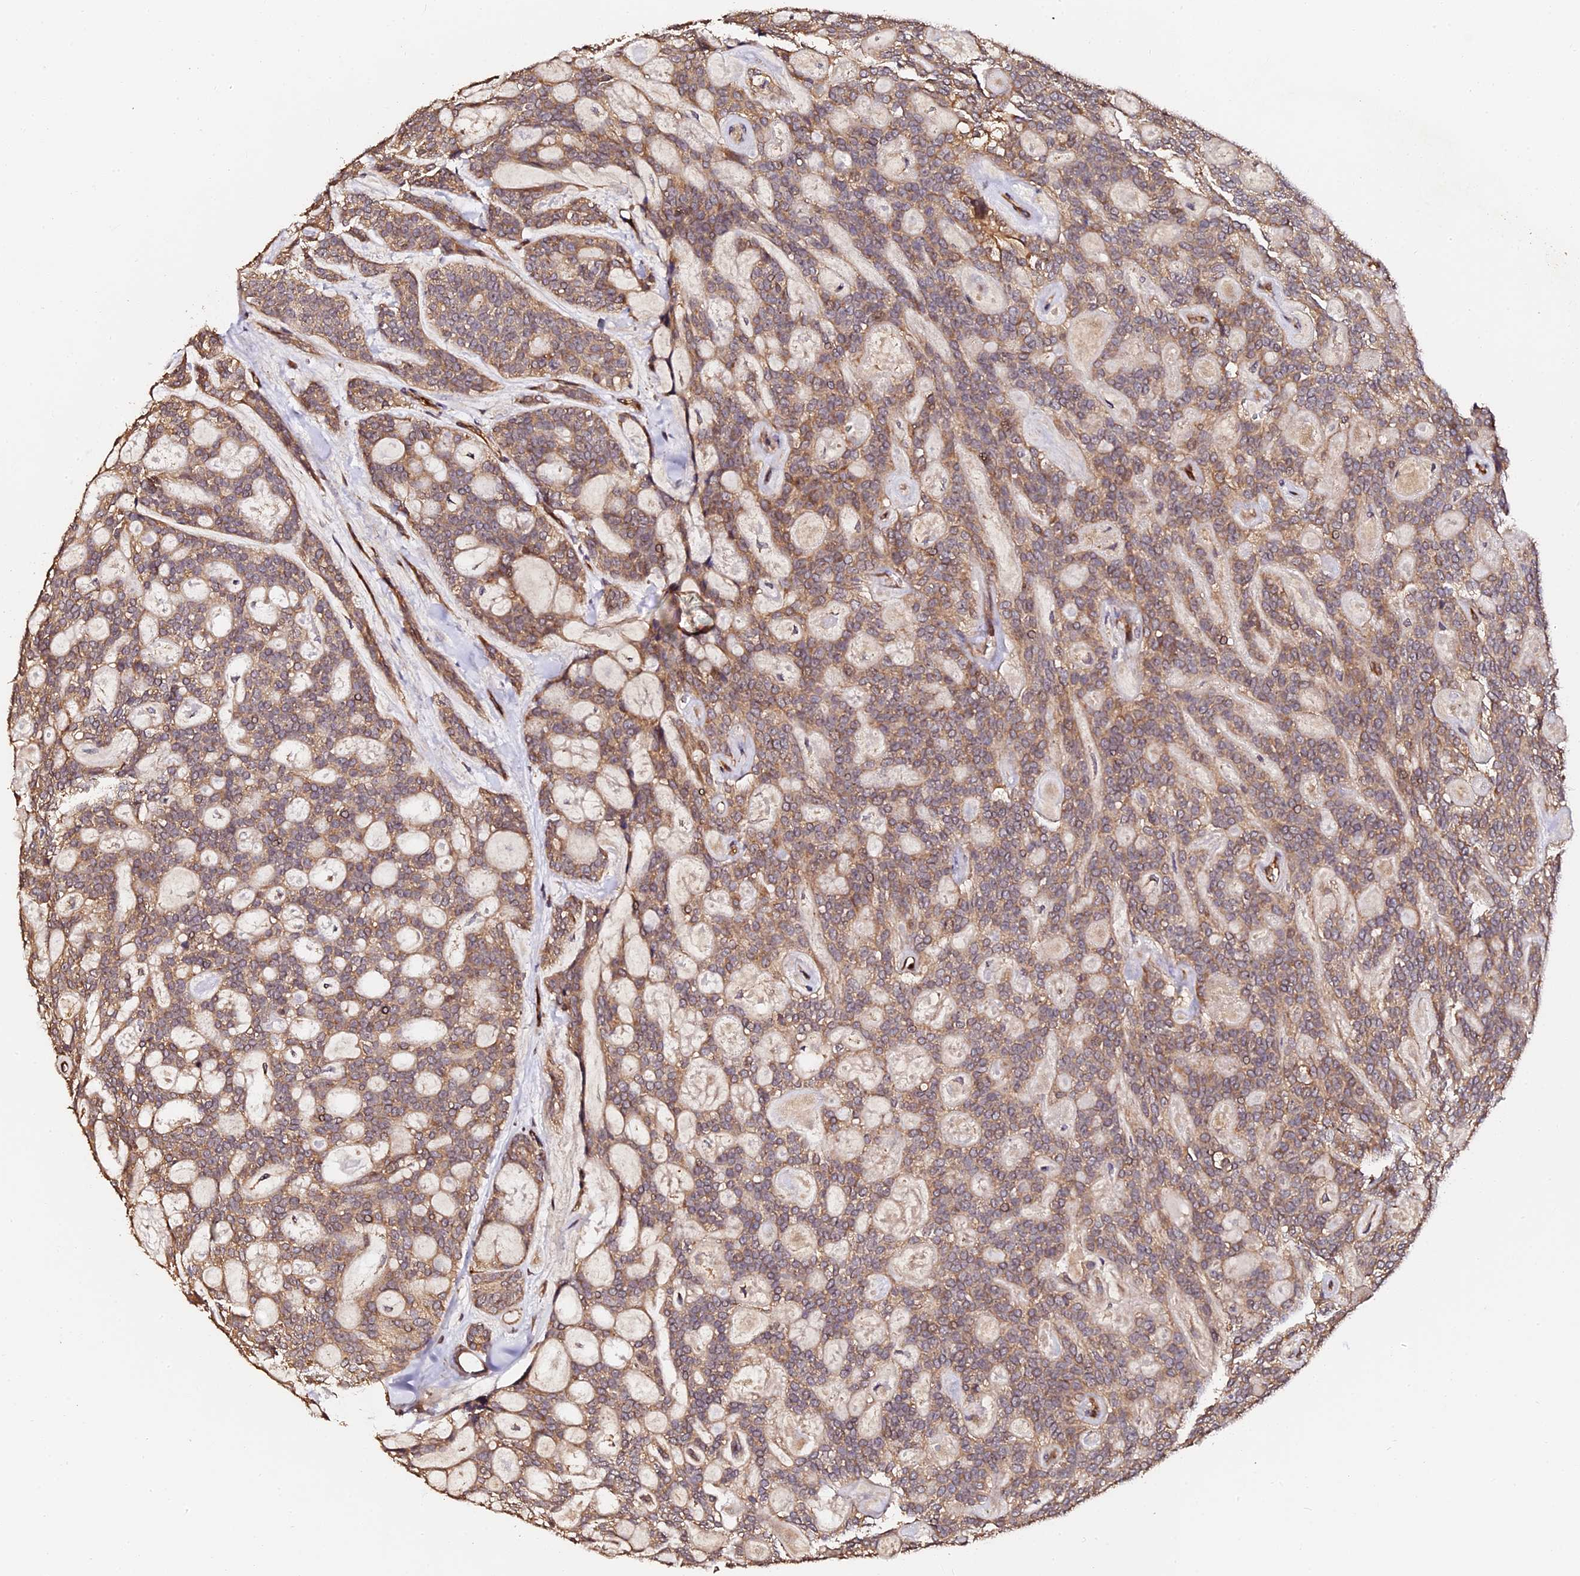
{"staining": {"intensity": "moderate", "quantity": ">75%", "location": "cytoplasmic/membranous"}, "tissue": "head and neck cancer", "cell_type": "Tumor cells", "image_type": "cancer", "snomed": [{"axis": "morphology", "description": "Adenocarcinoma, NOS"}, {"axis": "topography", "description": "Head-Neck"}], "caption": "Human head and neck cancer stained with a brown dye shows moderate cytoplasmic/membranous positive expression in about >75% of tumor cells.", "gene": "TDO2", "patient": {"sex": "male", "age": 66}}